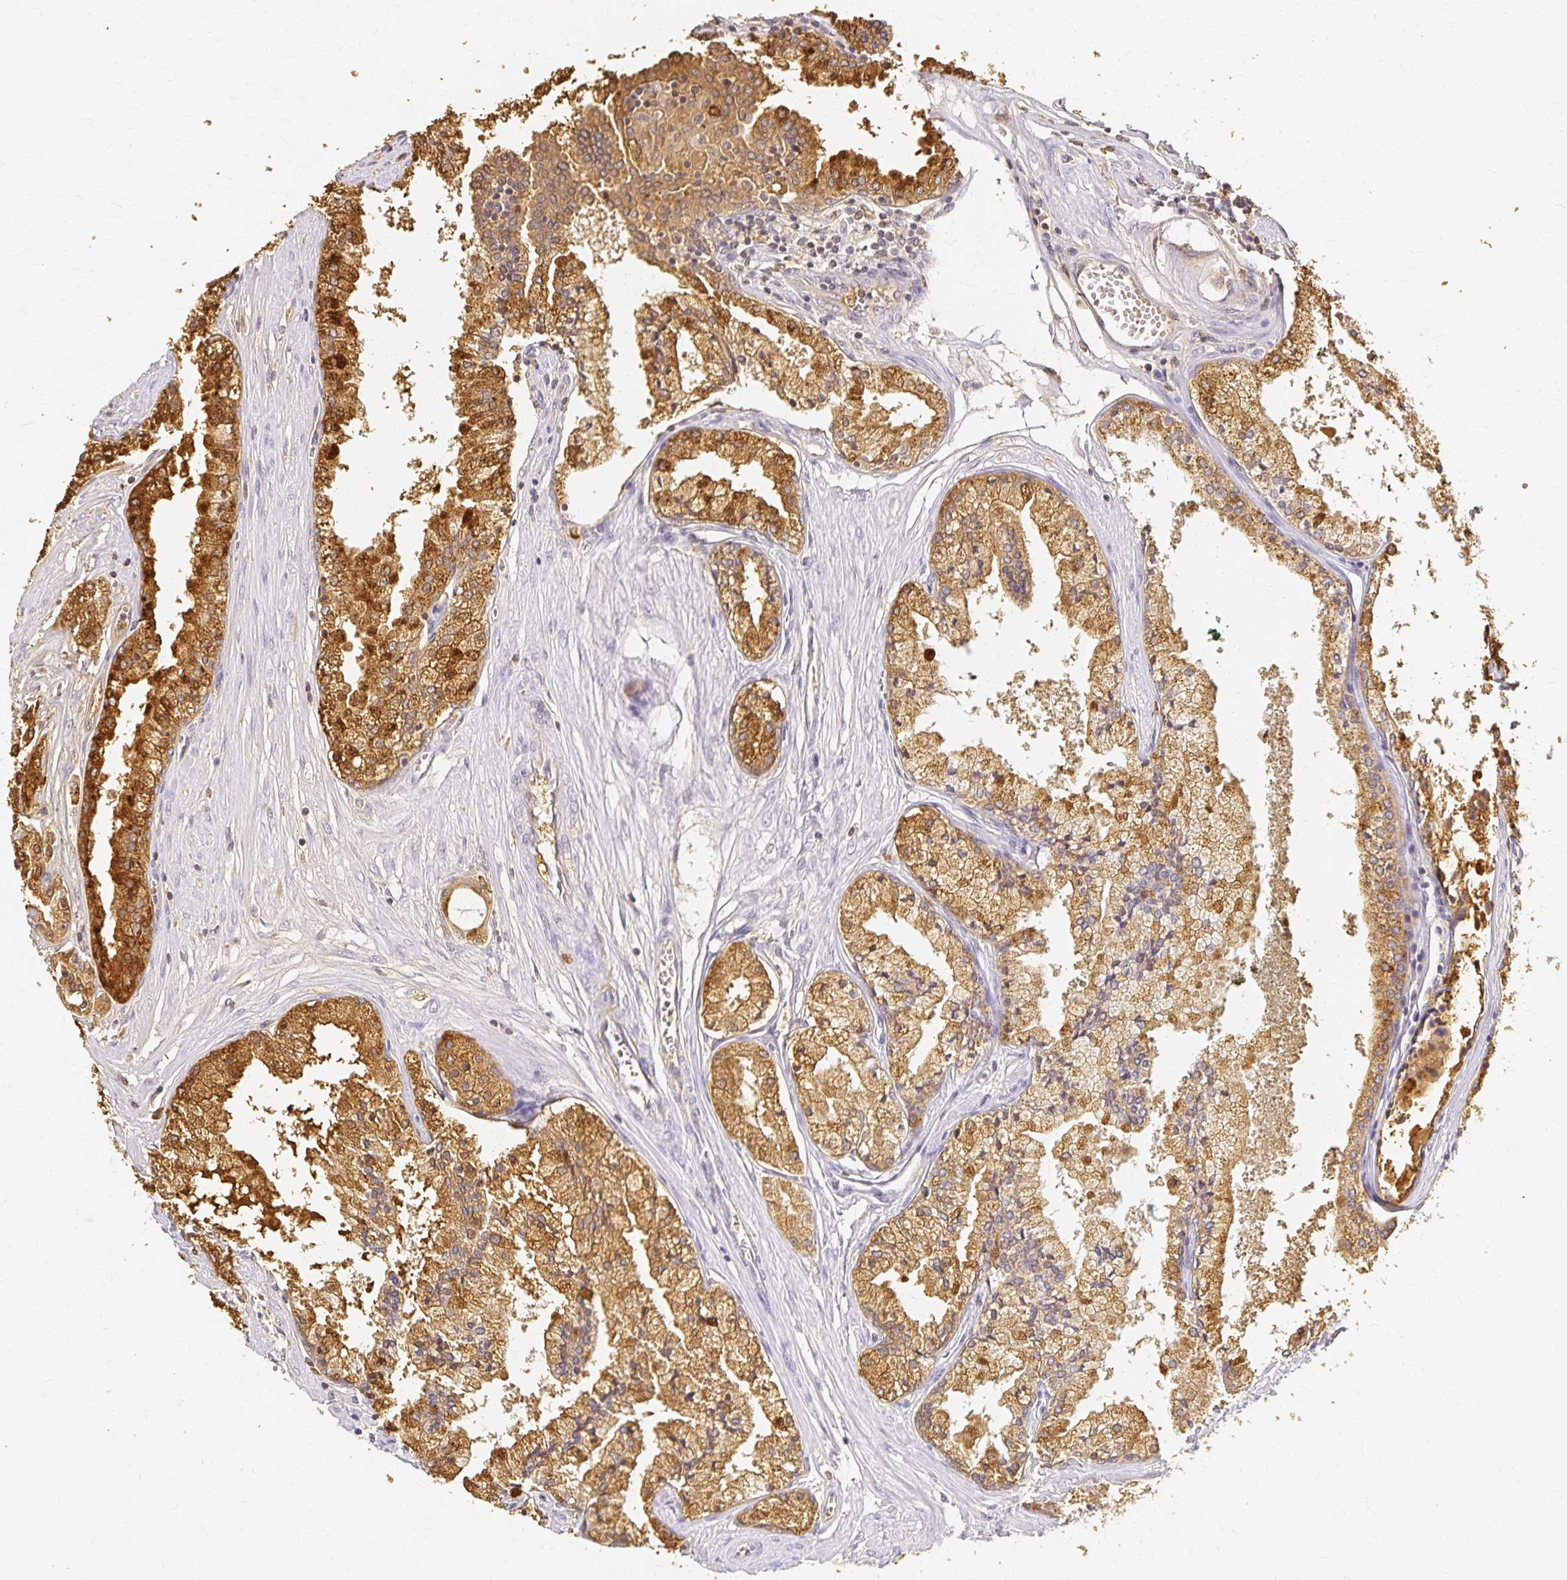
{"staining": {"intensity": "moderate", "quantity": ">75%", "location": "cytoplasmic/membranous"}, "tissue": "prostate cancer", "cell_type": "Tumor cells", "image_type": "cancer", "snomed": [{"axis": "morphology", "description": "Adenocarcinoma, High grade"}, {"axis": "topography", "description": "Prostate"}], "caption": "Immunohistochemistry (IHC) of human prostate cancer (high-grade adenocarcinoma) demonstrates medium levels of moderate cytoplasmic/membranous staining in about >75% of tumor cells.", "gene": "AZGP1", "patient": {"sex": "male", "age": 66}}